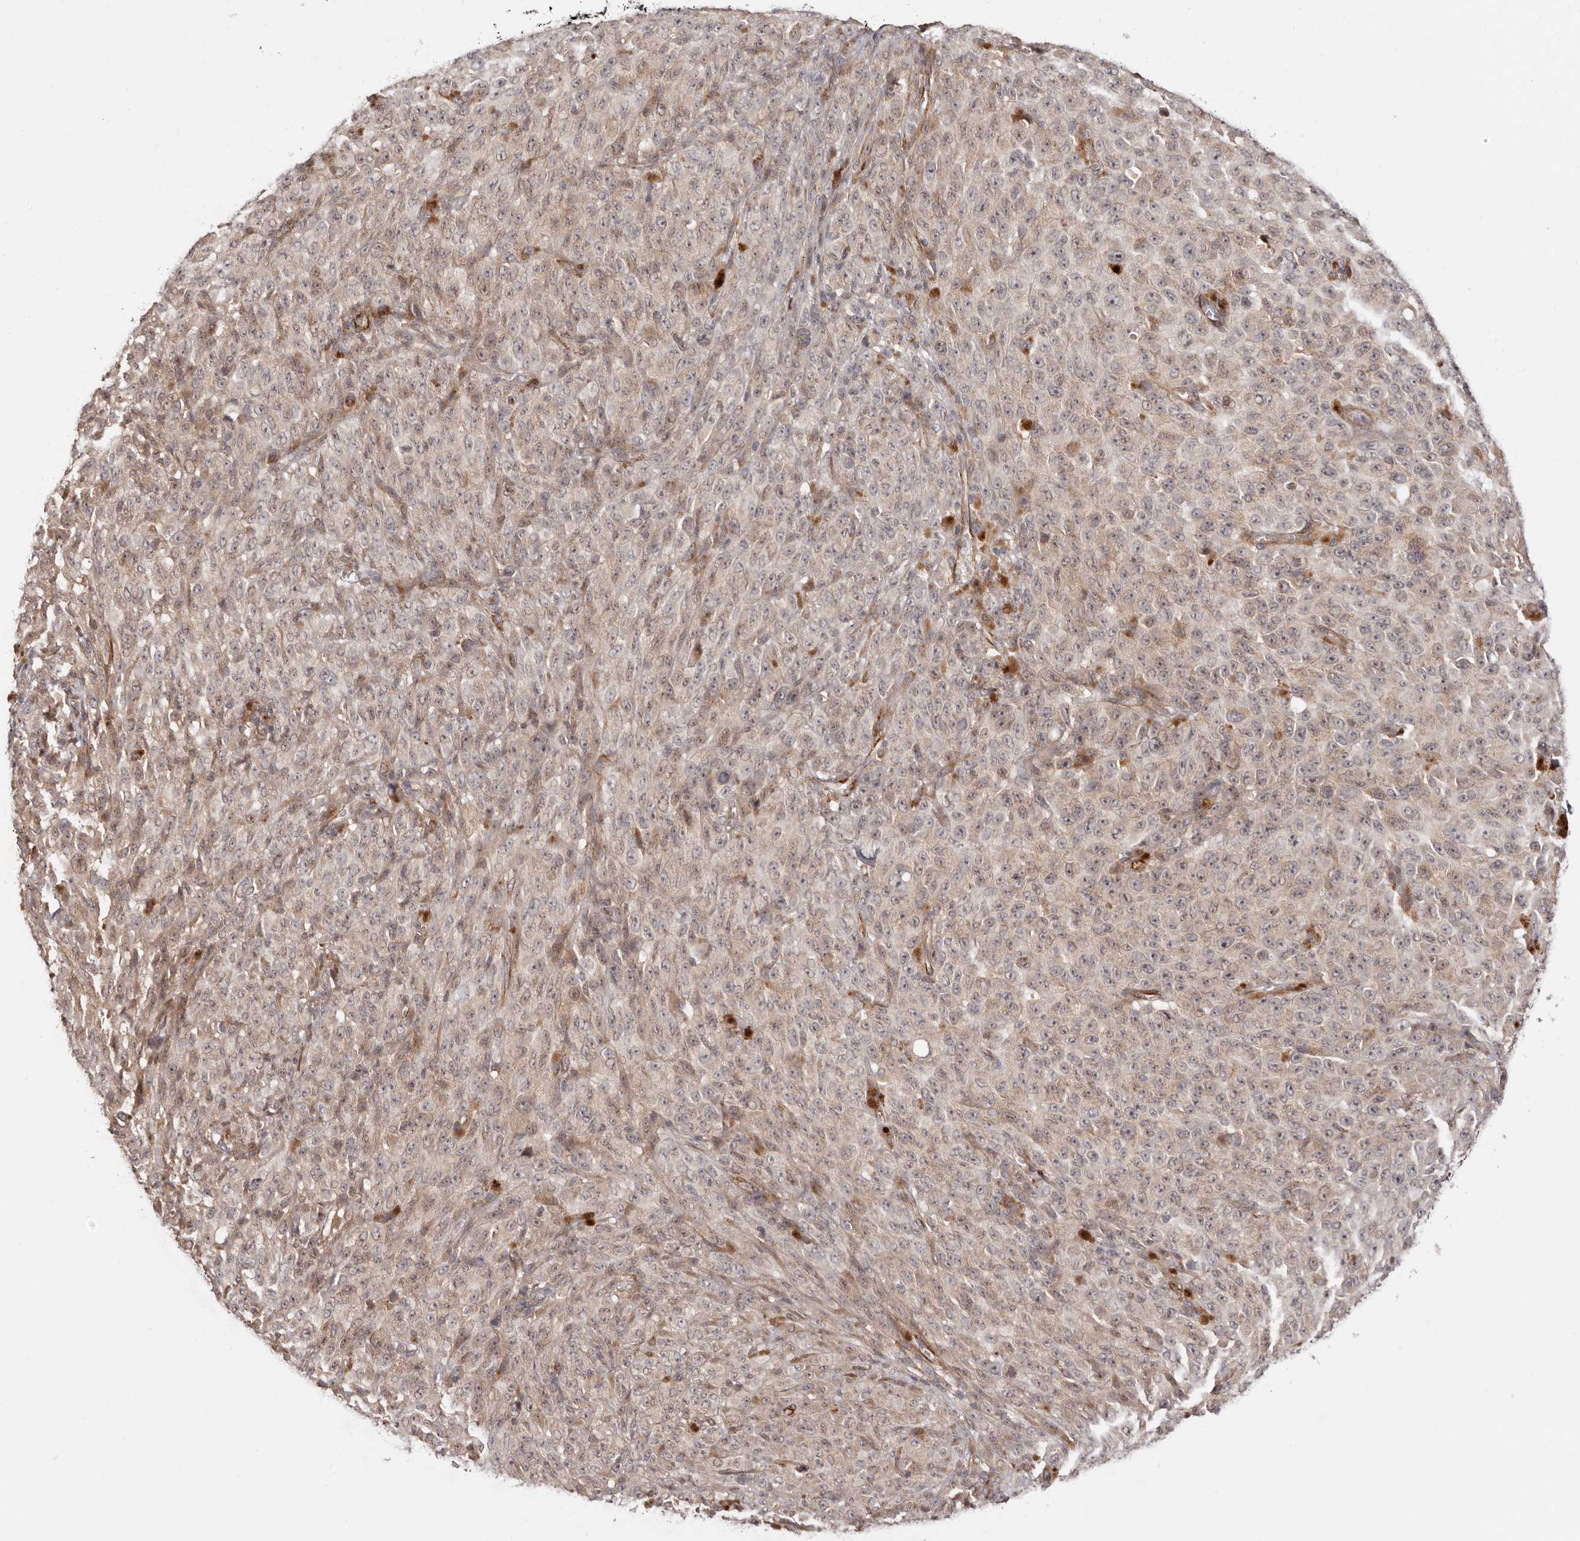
{"staining": {"intensity": "weak", "quantity": ">75%", "location": "cytoplasmic/membranous"}, "tissue": "melanoma", "cell_type": "Tumor cells", "image_type": "cancer", "snomed": [{"axis": "morphology", "description": "Malignant melanoma, NOS"}, {"axis": "topography", "description": "Skin"}], "caption": "Immunohistochemical staining of malignant melanoma reveals weak cytoplasmic/membranous protein staining in approximately >75% of tumor cells.", "gene": "MICAL2", "patient": {"sex": "female", "age": 82}}